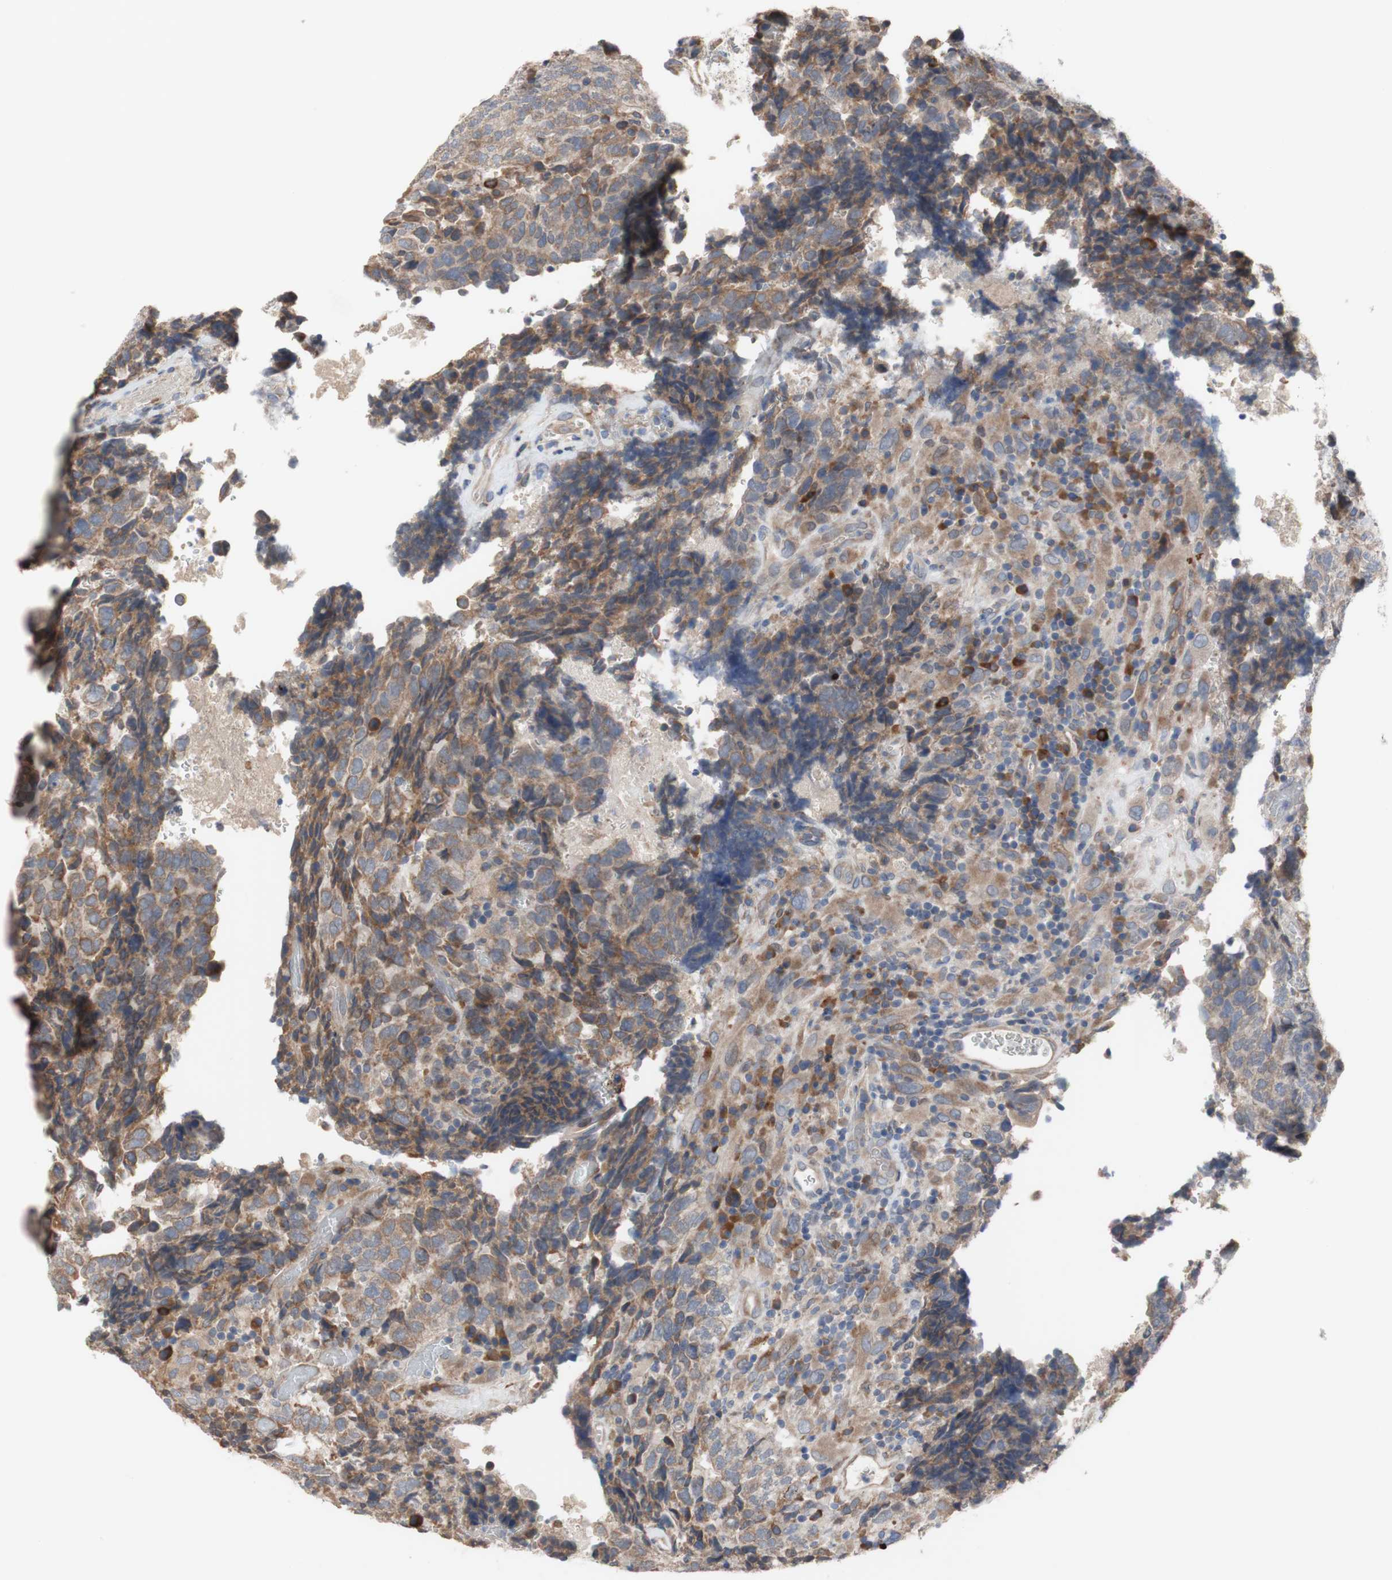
{"staining": {"intensity": "moderate", "quantity": ">75%", "location": "cytoplasmic/membranous"}, "tissue": "testis cancer", "cell_type": "Tumor cells", "image_type": "cancer", "snomed": [{"axis": "morphology", "description": "Necrosis, NOS"}, {"axis": "morphology", "description": "Carcinoma, Embryonal, NOS"}, {"axis": "topography", "description": "Testis"}], "caption": "A brown stain labels moderate cytoplasmic/membranous staining of a protein in testis cancer (embryonal carcinoma) tumor cells.", "gene": "TTC14", "patient": {"sex": "male", "age": 19}}